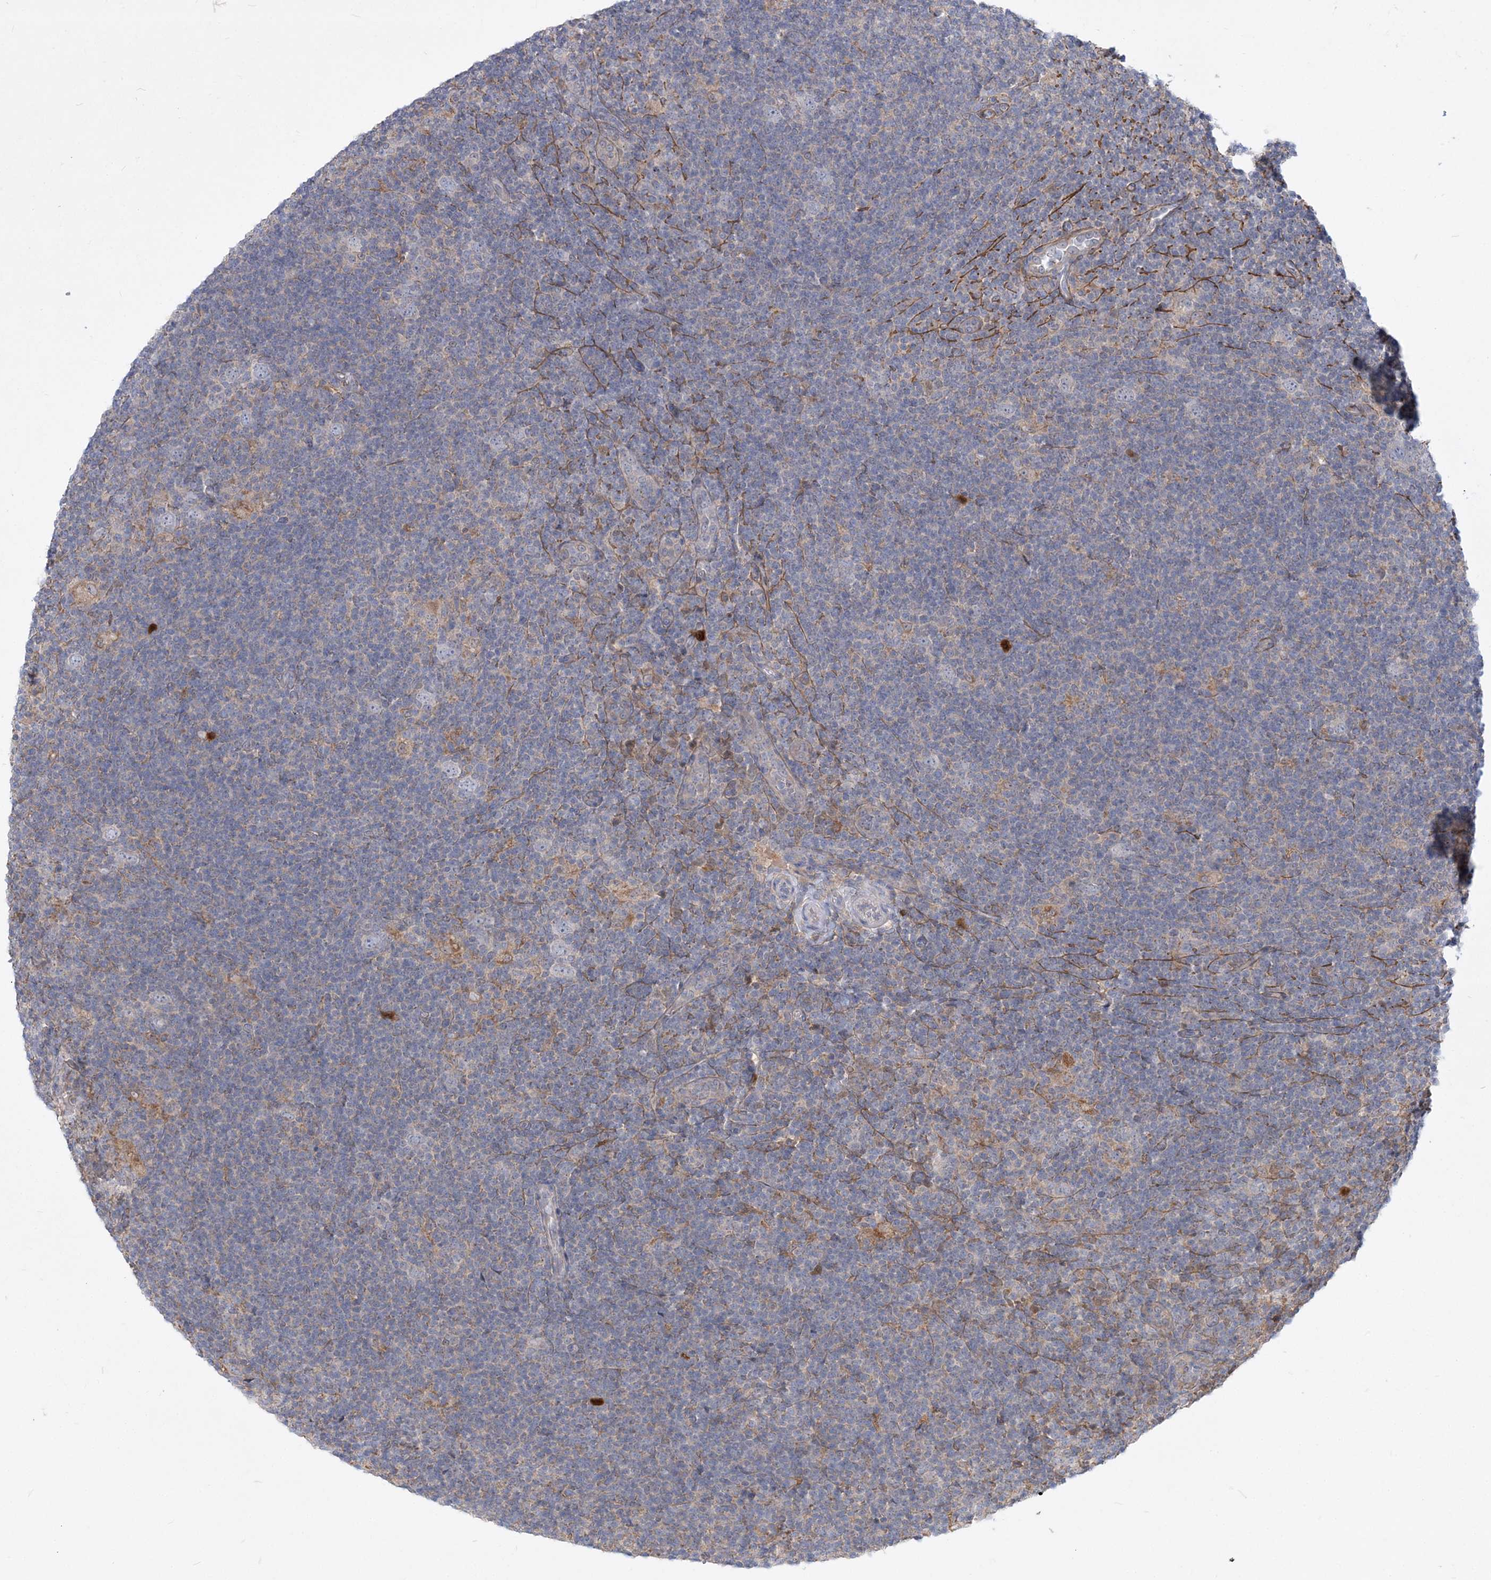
{"staining": {"intensity": "negative", "quantity": "none", "location": "none"}, "tissue": "lymphoma", "cell_type": "Tumor cells", "image_type": "cancer", "snomed": [{"axis": "morphology", "description": "Hodgkin's disease, NOS"}, {"axis": "topography", "description": "Lymph node"}], "caption": "Lymphoma stained for a protein using IHC demonstrates no expression tumor cells.", "gene": "GMPPA", "patient": {"sex": "female", "age": 57}}